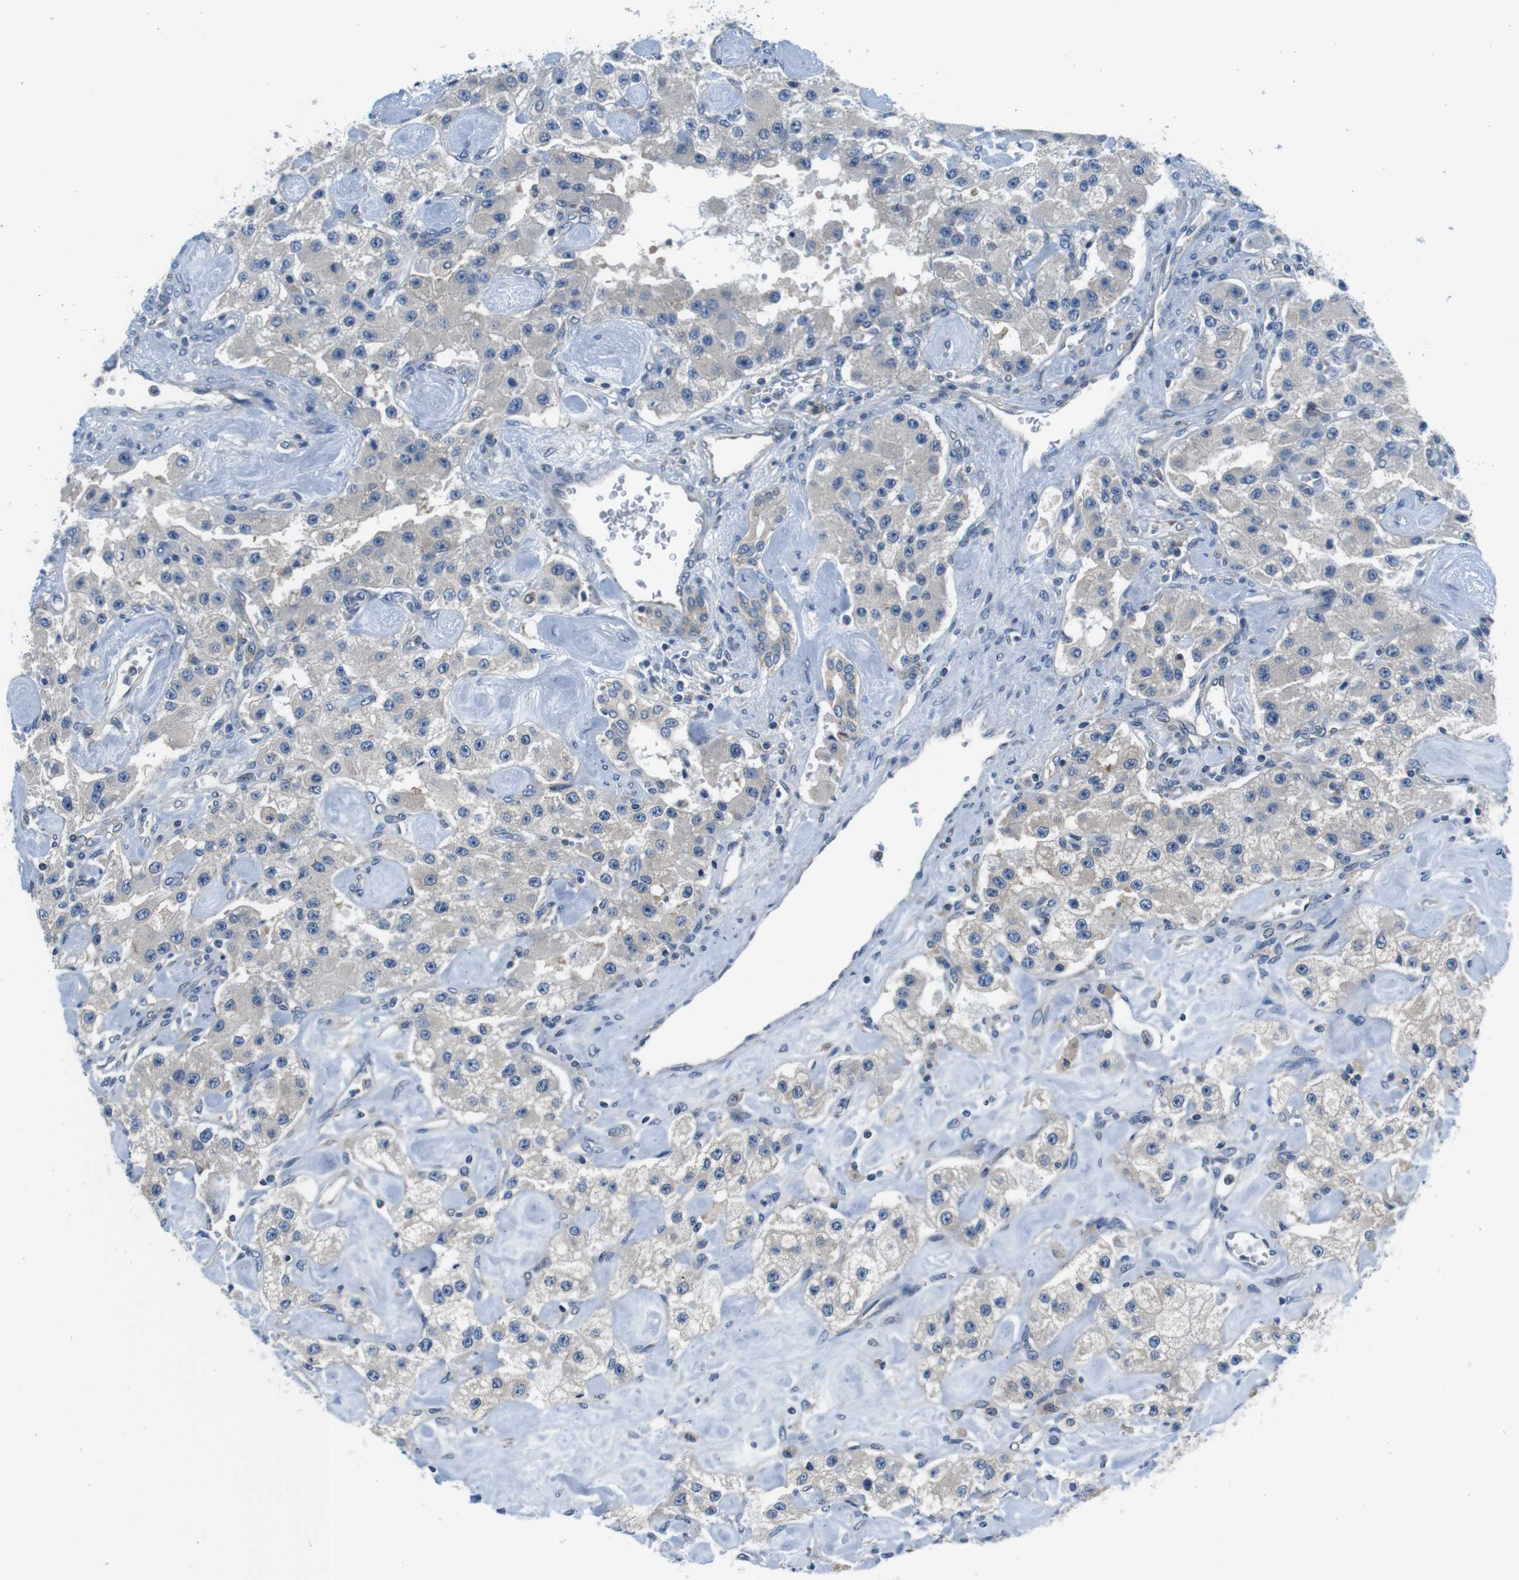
{"staining": {"intensity": "weak", "quantity": "<25%", "location": "cytoplasmic/membranous"}, "tissue": "carcinoid", "cell_type": "Tumor cells", "image_type": "cancer", "snomed": [{"axis": "morphology", "description": "Carcinoid, malignant, NOS"}, {"axis": "topography", "description": "Pancreas"}], "caption": "This is an immunohistochemistry (IHC) image of carcinoid. There is no expression in tumor cells.", "gene": "EIF2B5", "patient": {"sex": "male", "age": 41}}